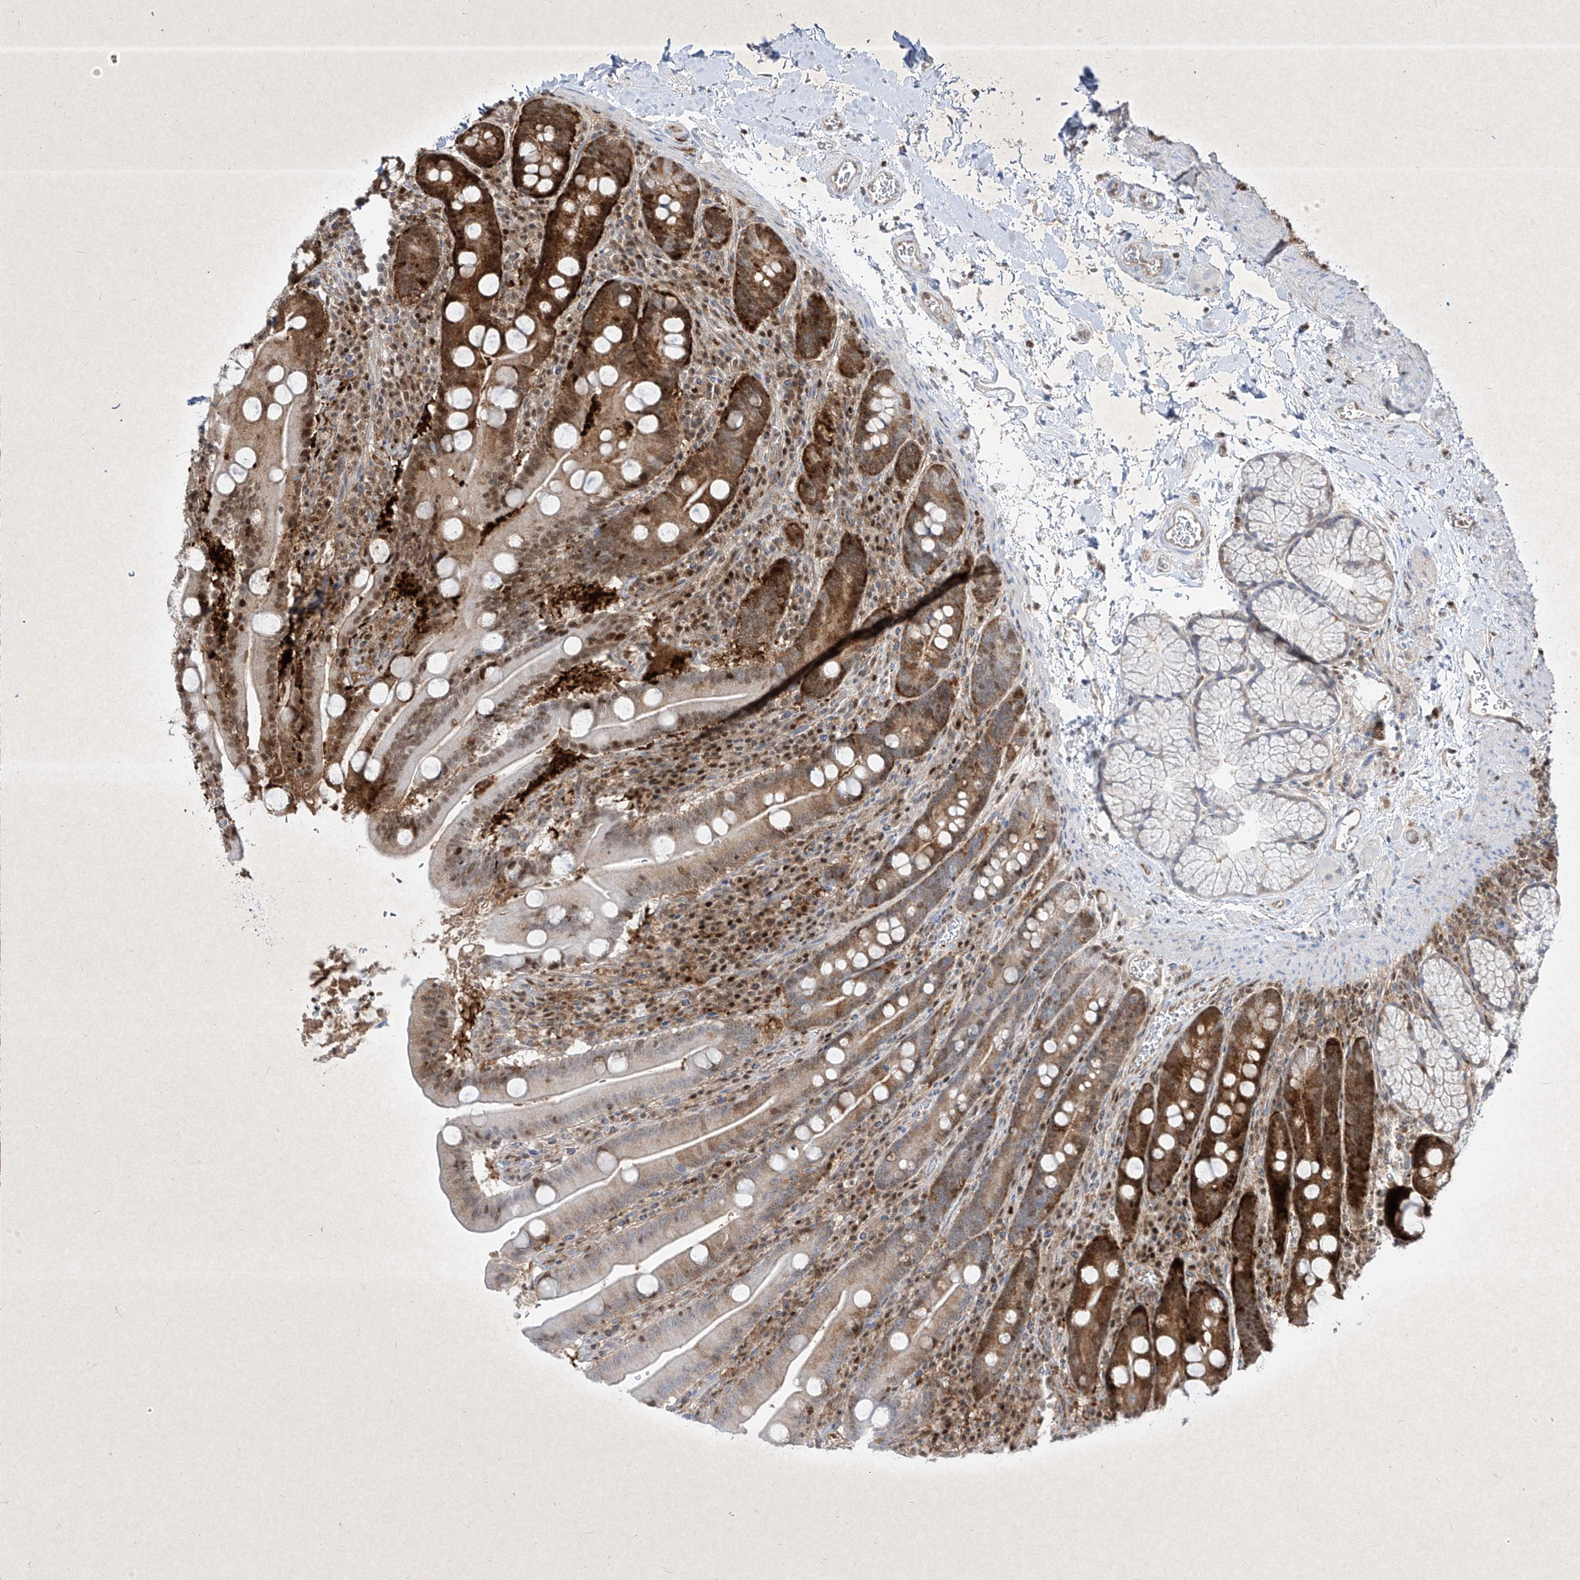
{"staining": {"intensity": "strong", "quantity": "25%-75%", "location": "cytoplasmic/membranous,nuclear"}, "tissue": "duodenum", "cell_type": "Glandular cells", "image_type": "normal", "snomed": [{"axis": "morphology", "description": "Normal tissue, NOS"}, {"axis": "topography", "description": "Duodenum"}], "caption": "Immunohistochemical staining of unremarkable human duodenum exhibits 25%-75% levels of strong cytoplasmic/membranous,nuclear protein positivity in about 25%-75% of glandular cells. Immunohistochemistry stains the protein of interest in brown and the nuclei are stained blue.", "gene": "PSMB10", "patient": {"sex": "male", "age": 35}}